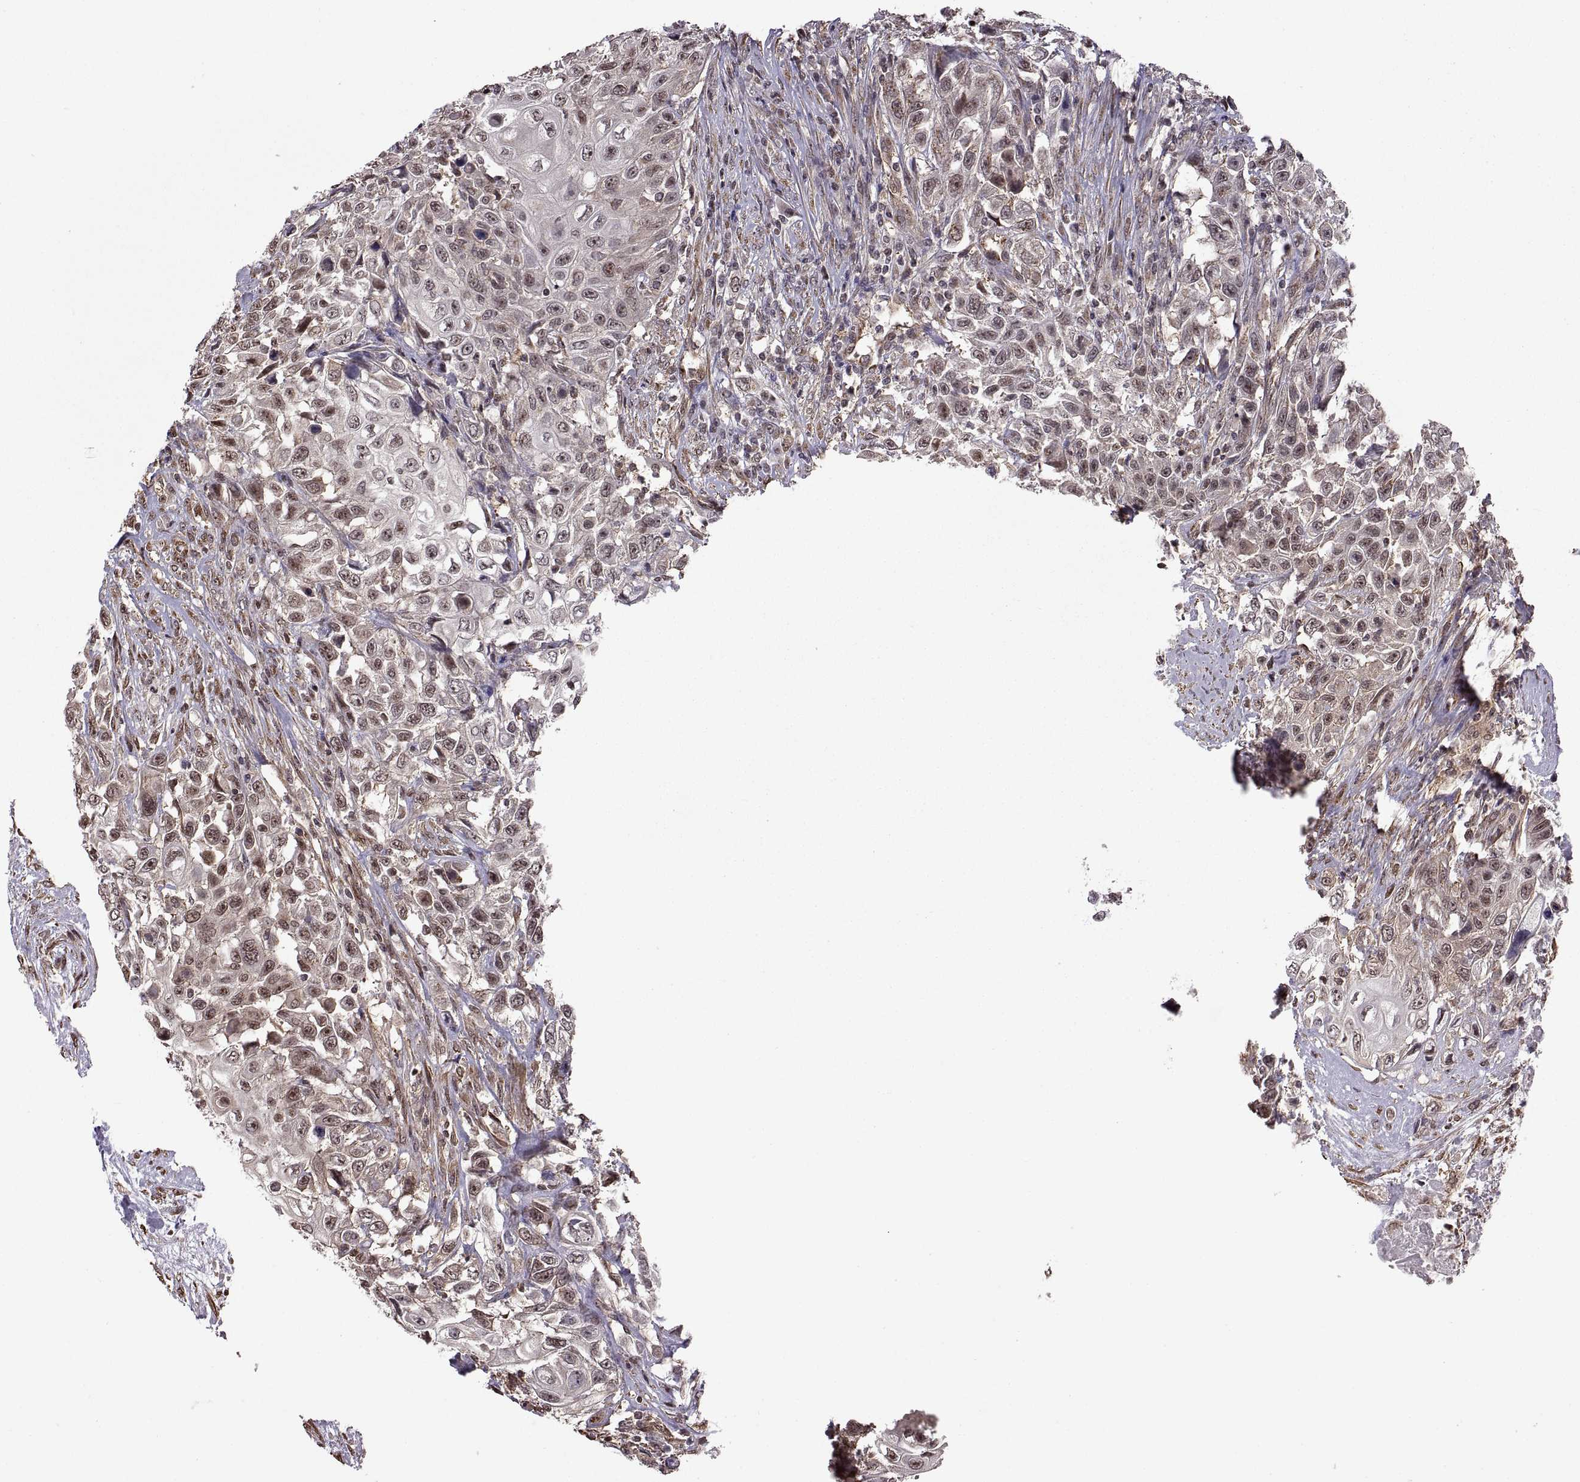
{"staining": {"intensity": "negative", "quantity": "none", "location": "none"}, "tissue": "urothelial cancer", "cell_type": "Tumor cells", "image_type": "cancer", "snomed": [{"axis": "morphology", "description": "Urothelial carcinoma, High grade"}, {"axis": "topography", "description": "Urinary bladder"}], "caption": "A micrograph of urothelial cancer stained for a protein reveals no brown staining in tumor cells. Nuclei are stained in blue.", "gene": "ARRB1", "patient": {"sex": "female", "age": 56}}